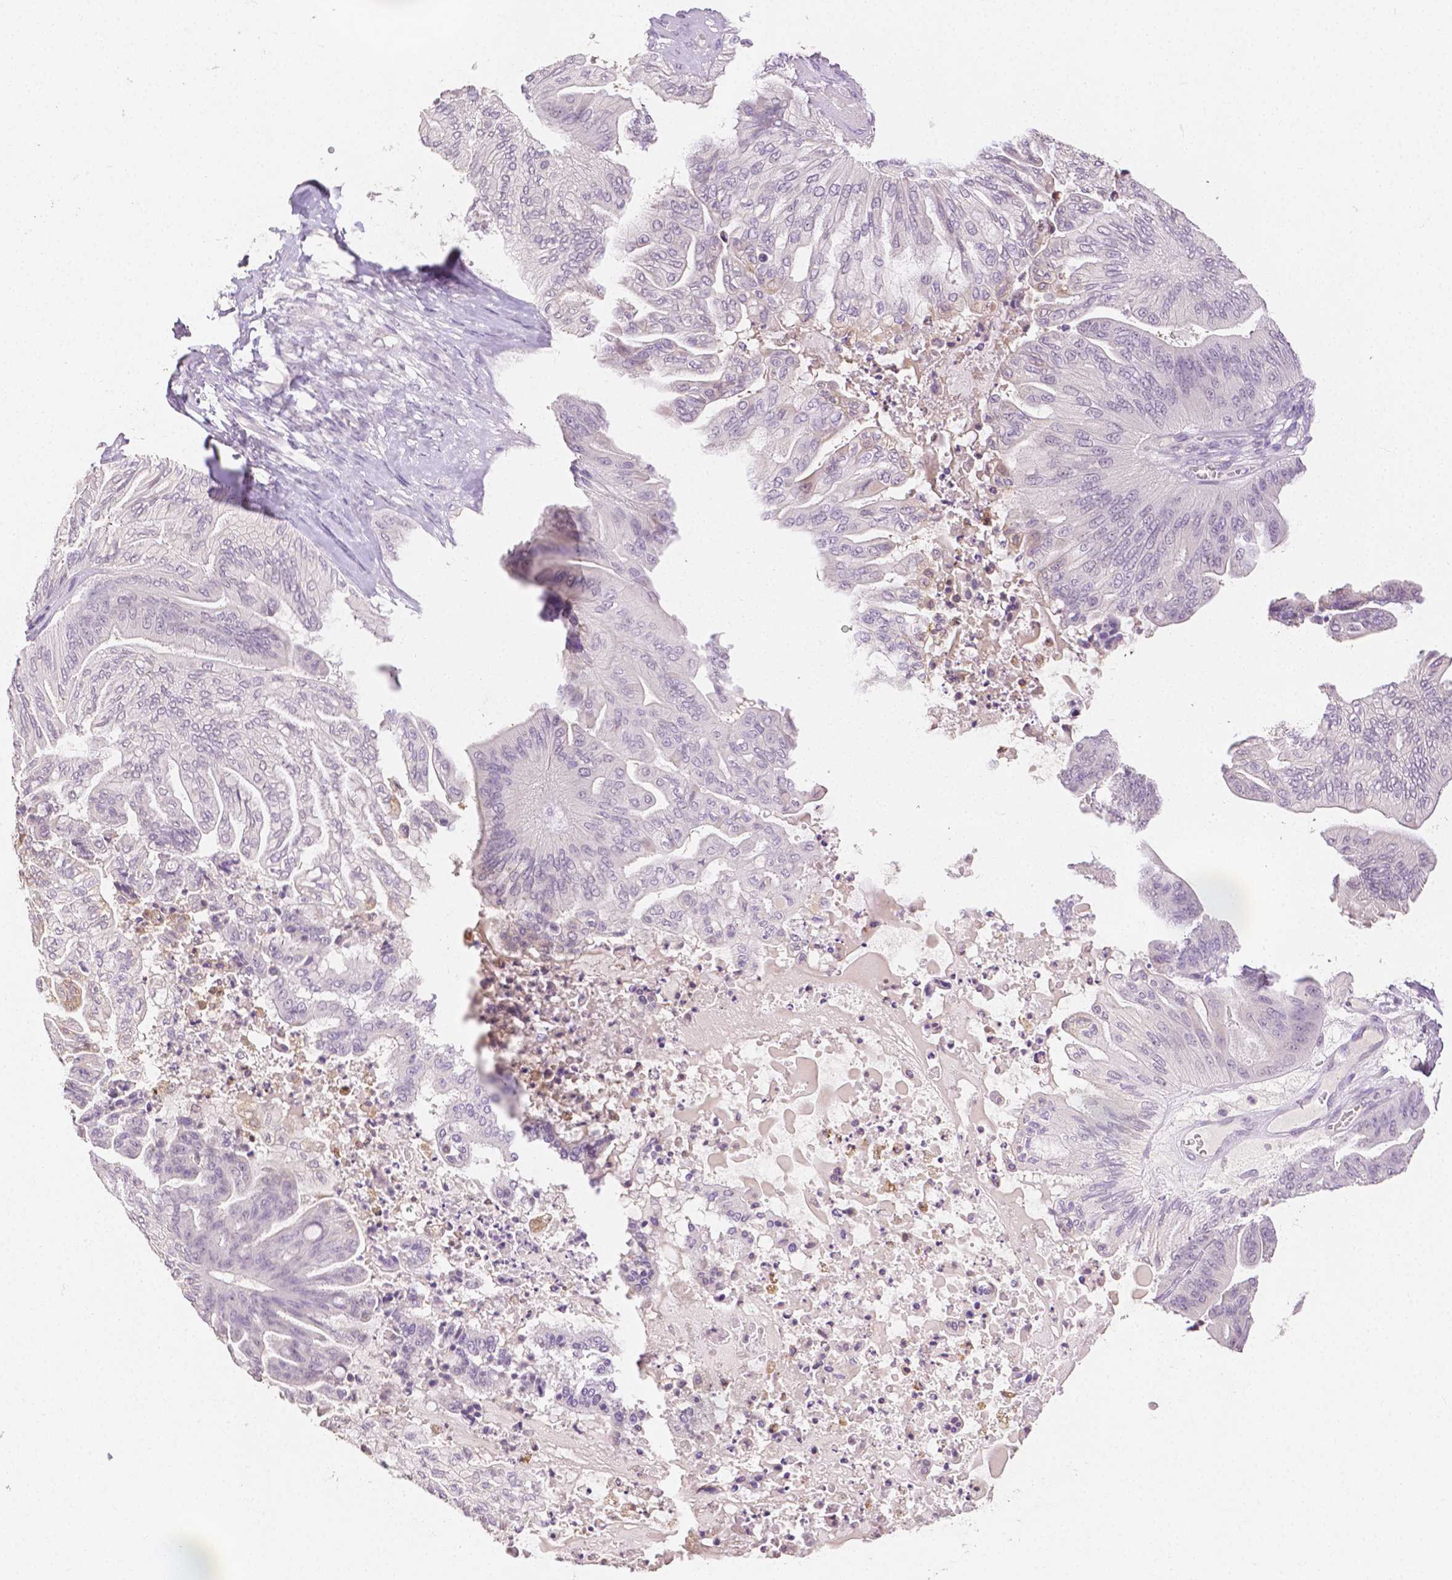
{"staining": {"intensity": "negative", "quantity": "none", "location": "none"}, "tissue": "ovarian cancer", "cell_type": "Tumor cells", "image_type": "cancer", "snomed": [{"axis": "morphology", "description": "Cystadenocarcinoma, mucinous, NOS"}, {"axis": "topography", "description": "Ovary"}], "caption": "Tumor cells are negative for protein expression in human ovarian cancer. Nuclei are stained in blue.", "gene": "TGM1", "patient": {"sex": "female", "age": 67}}